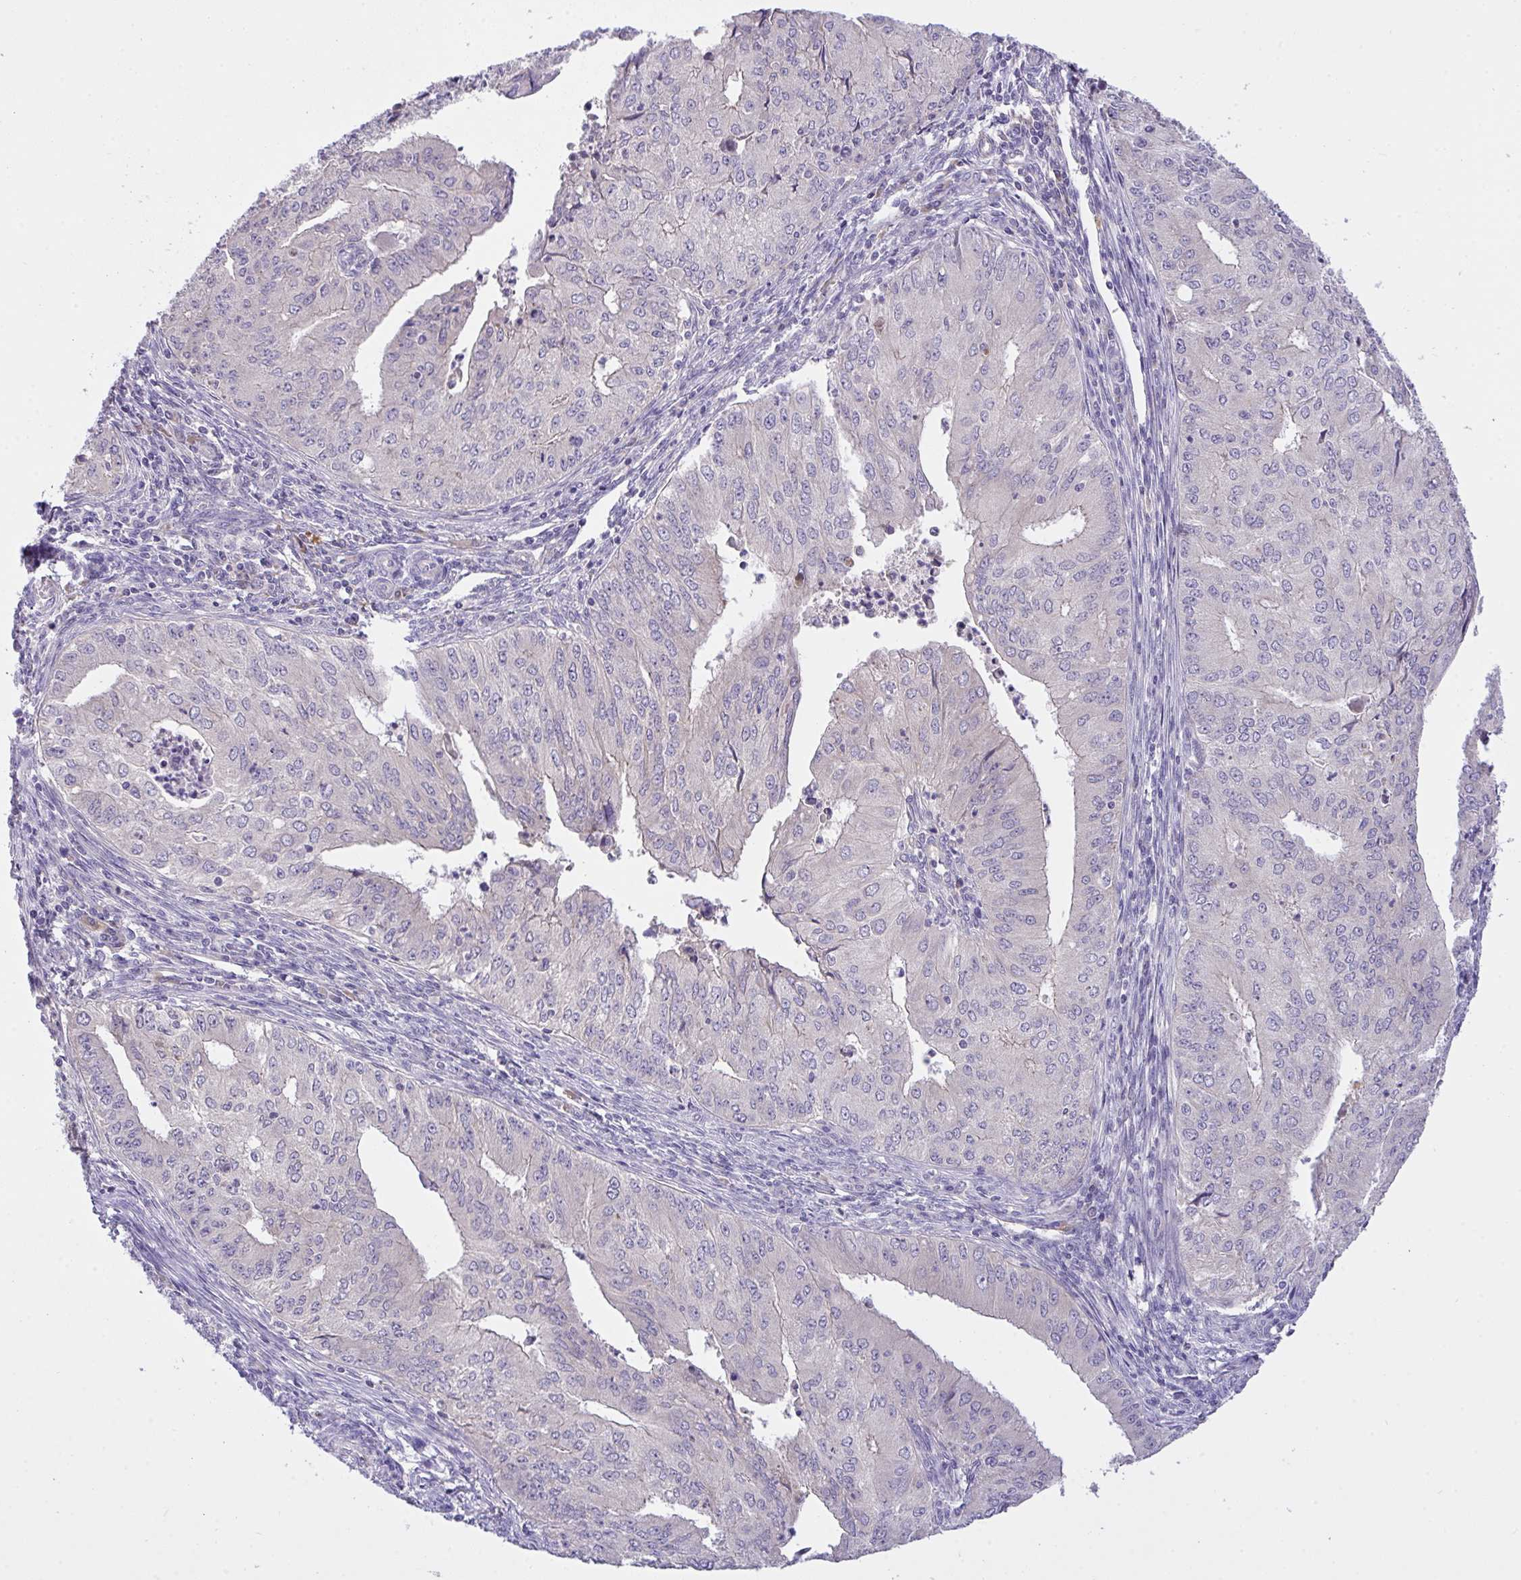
{"staining": {"intensity": "negative", "quantity": "none", "location": "none"}, "tissue": "endometrial cancer", "cell_type": "Tumor cells", "image_type": "cancer", "snomed": [{"axis": "morphology", "description": "Adenocarcinoma, NOS"}, {"axis": "topography", "description": "Endometrium"}], "caption": "High power microscopy micrograph of an immunohistochemistry image of endometrial cancer (adenocarcinoma), revealing no significant expression in tumor cells.", "gene": "ZNF581", "patient": {"sex": "female", "age": 50}}